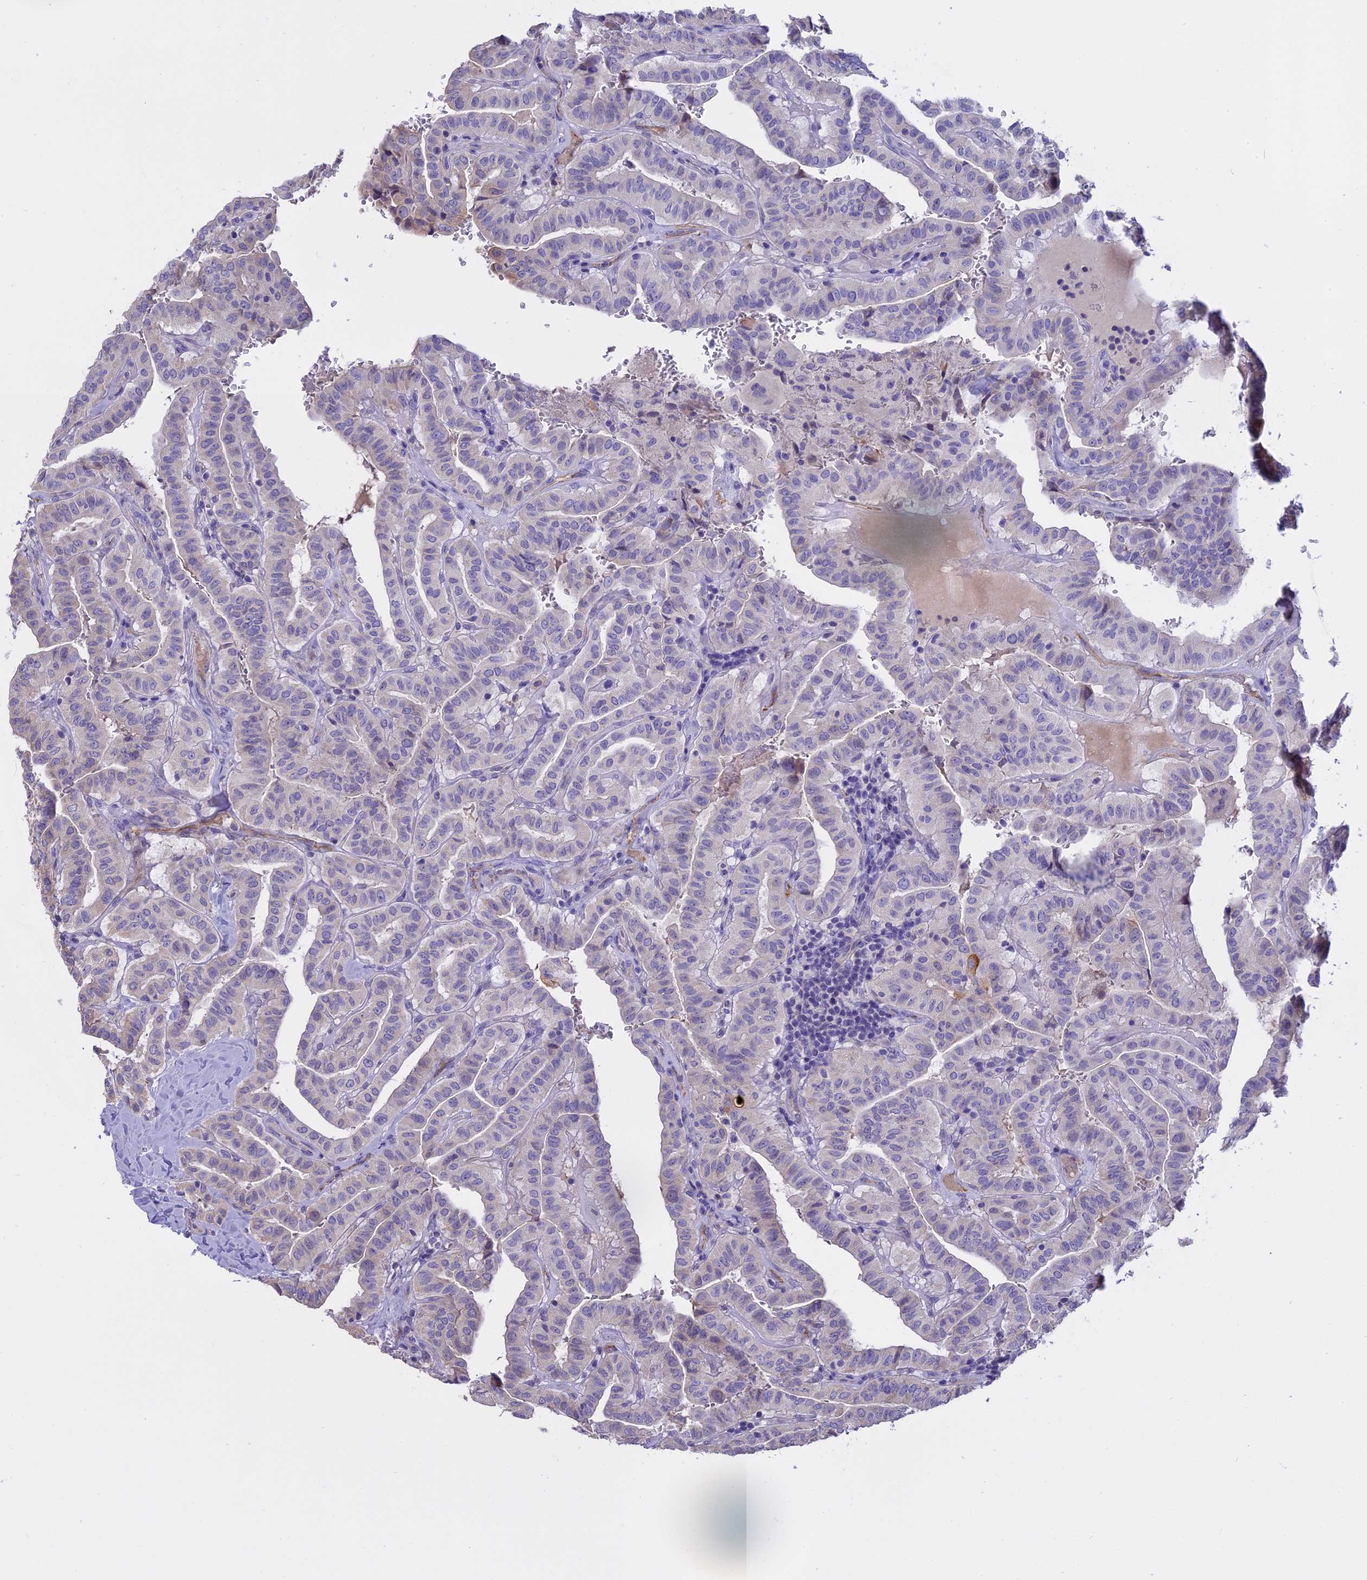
{"staining": {"intensity": "negative", "quantity": "none", "location": "none"}, "tissue": "thyroid cancer", "cell_type": "Tumor cells", "image_type": "cancer", "snomed": [{"axis": "morphology", "description": "Papillary adenocarcinoma, NOS"}, {"axis": "topography", "description": "Thyroid gland"}], "caption": "Histopathology image shows no significant protein positivity in tumor cells of papillary adenocarcinoma (thyroid).", "gene": "WFDC2", "patient": {"sex": "male", "age": 77}}